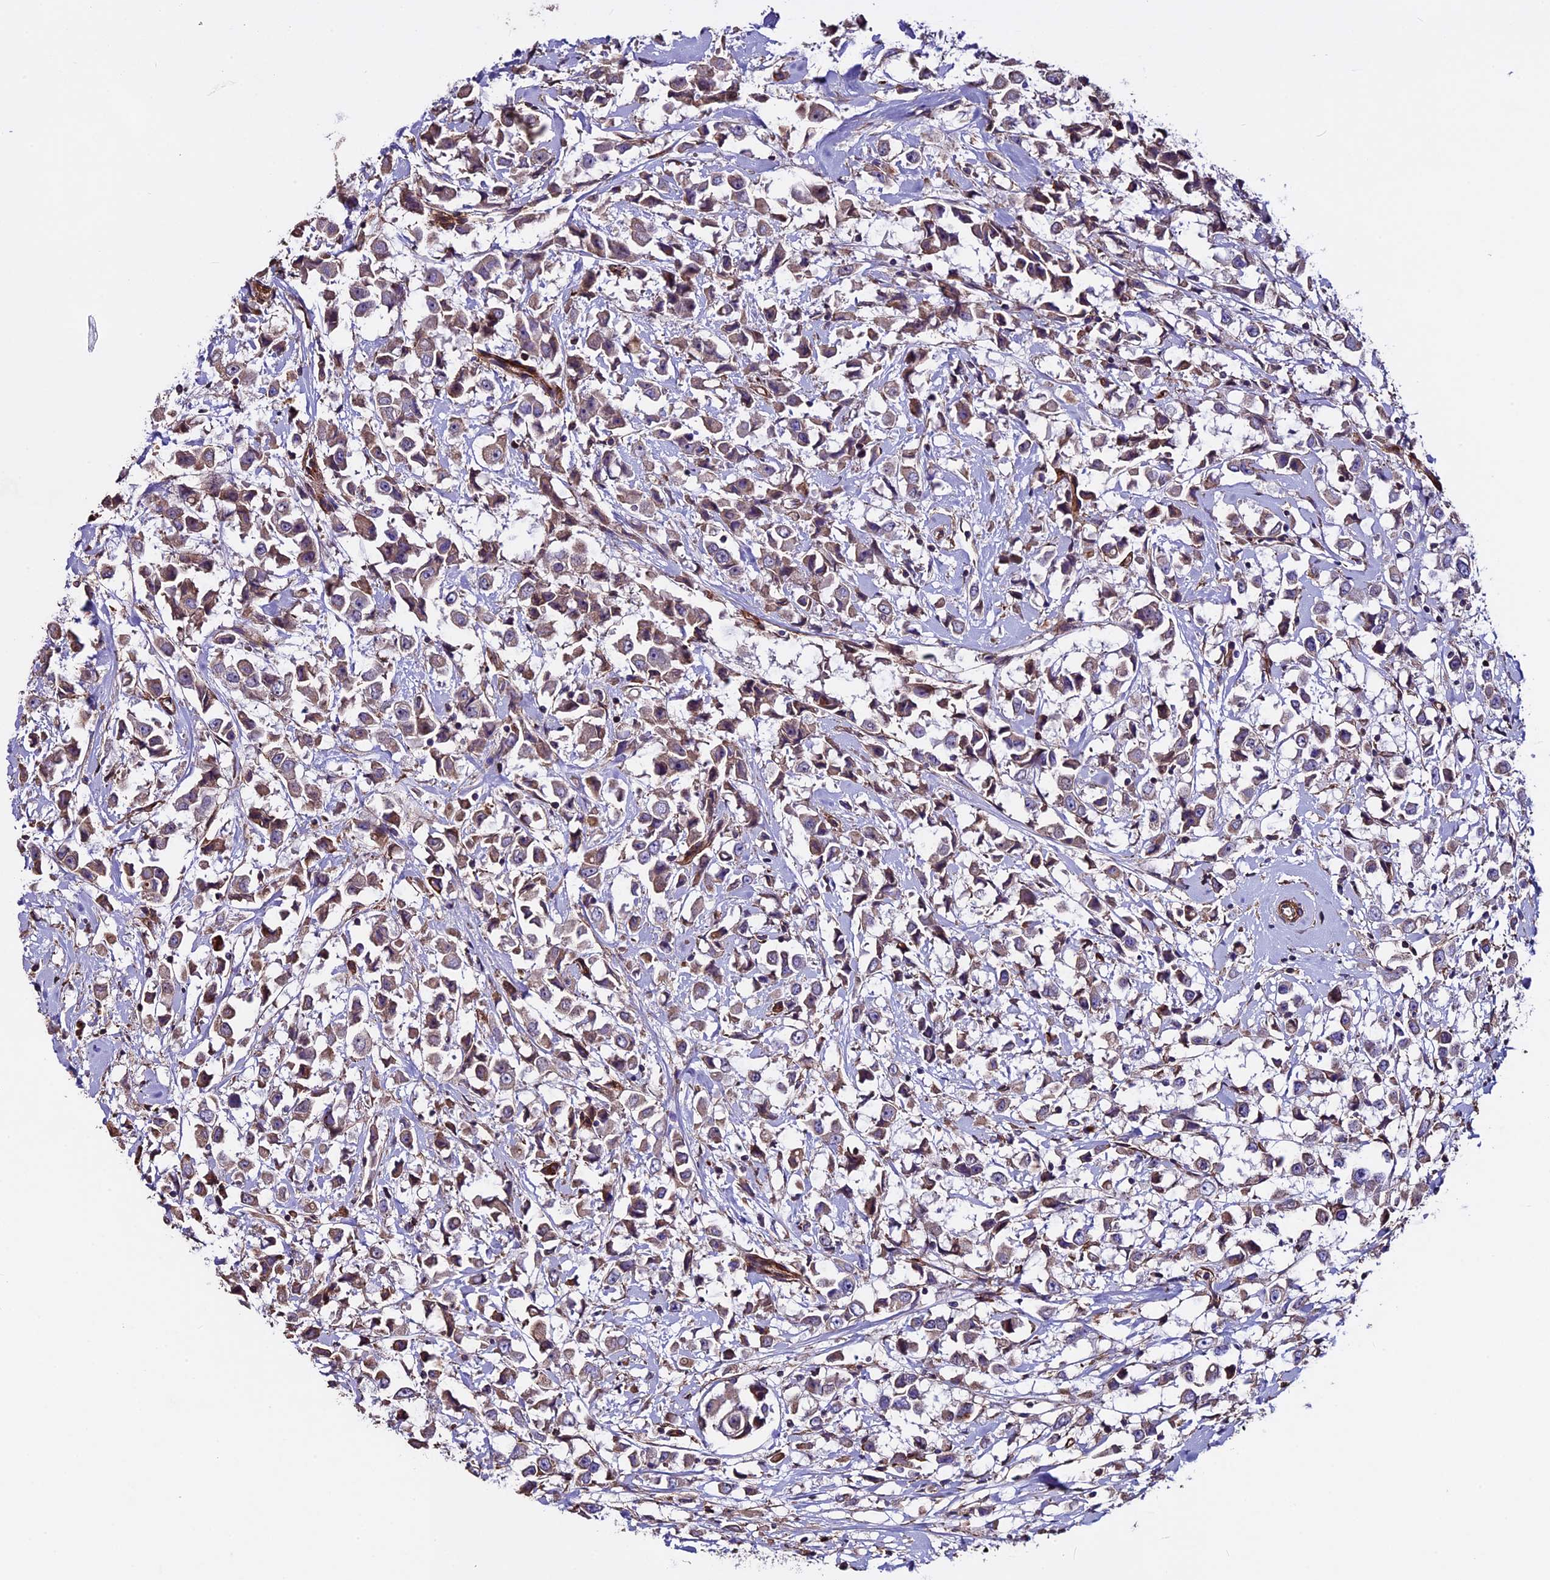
{"staining": {"intensity": "weak", "quantity": "25%-75%", "location": "cytoplasmic/membranous"}, "tissue": "breast cancer", "cell_type": "Tumor cells", "image_type": "cancer", "snomed": [{"axis": "morphology", "description": "Duct carcinoma"}, {"axis": "topography", "description": "Breast"}], "caption": "This is a histology image of immunohistochemistry staining of breast cancer (invasive ductal carcinoma), which shows weak positivity in the cytoplasmic/membranous of tumor cells.", "gene": "EVA1B", "patient": {"sex": "female", "age": 61}}